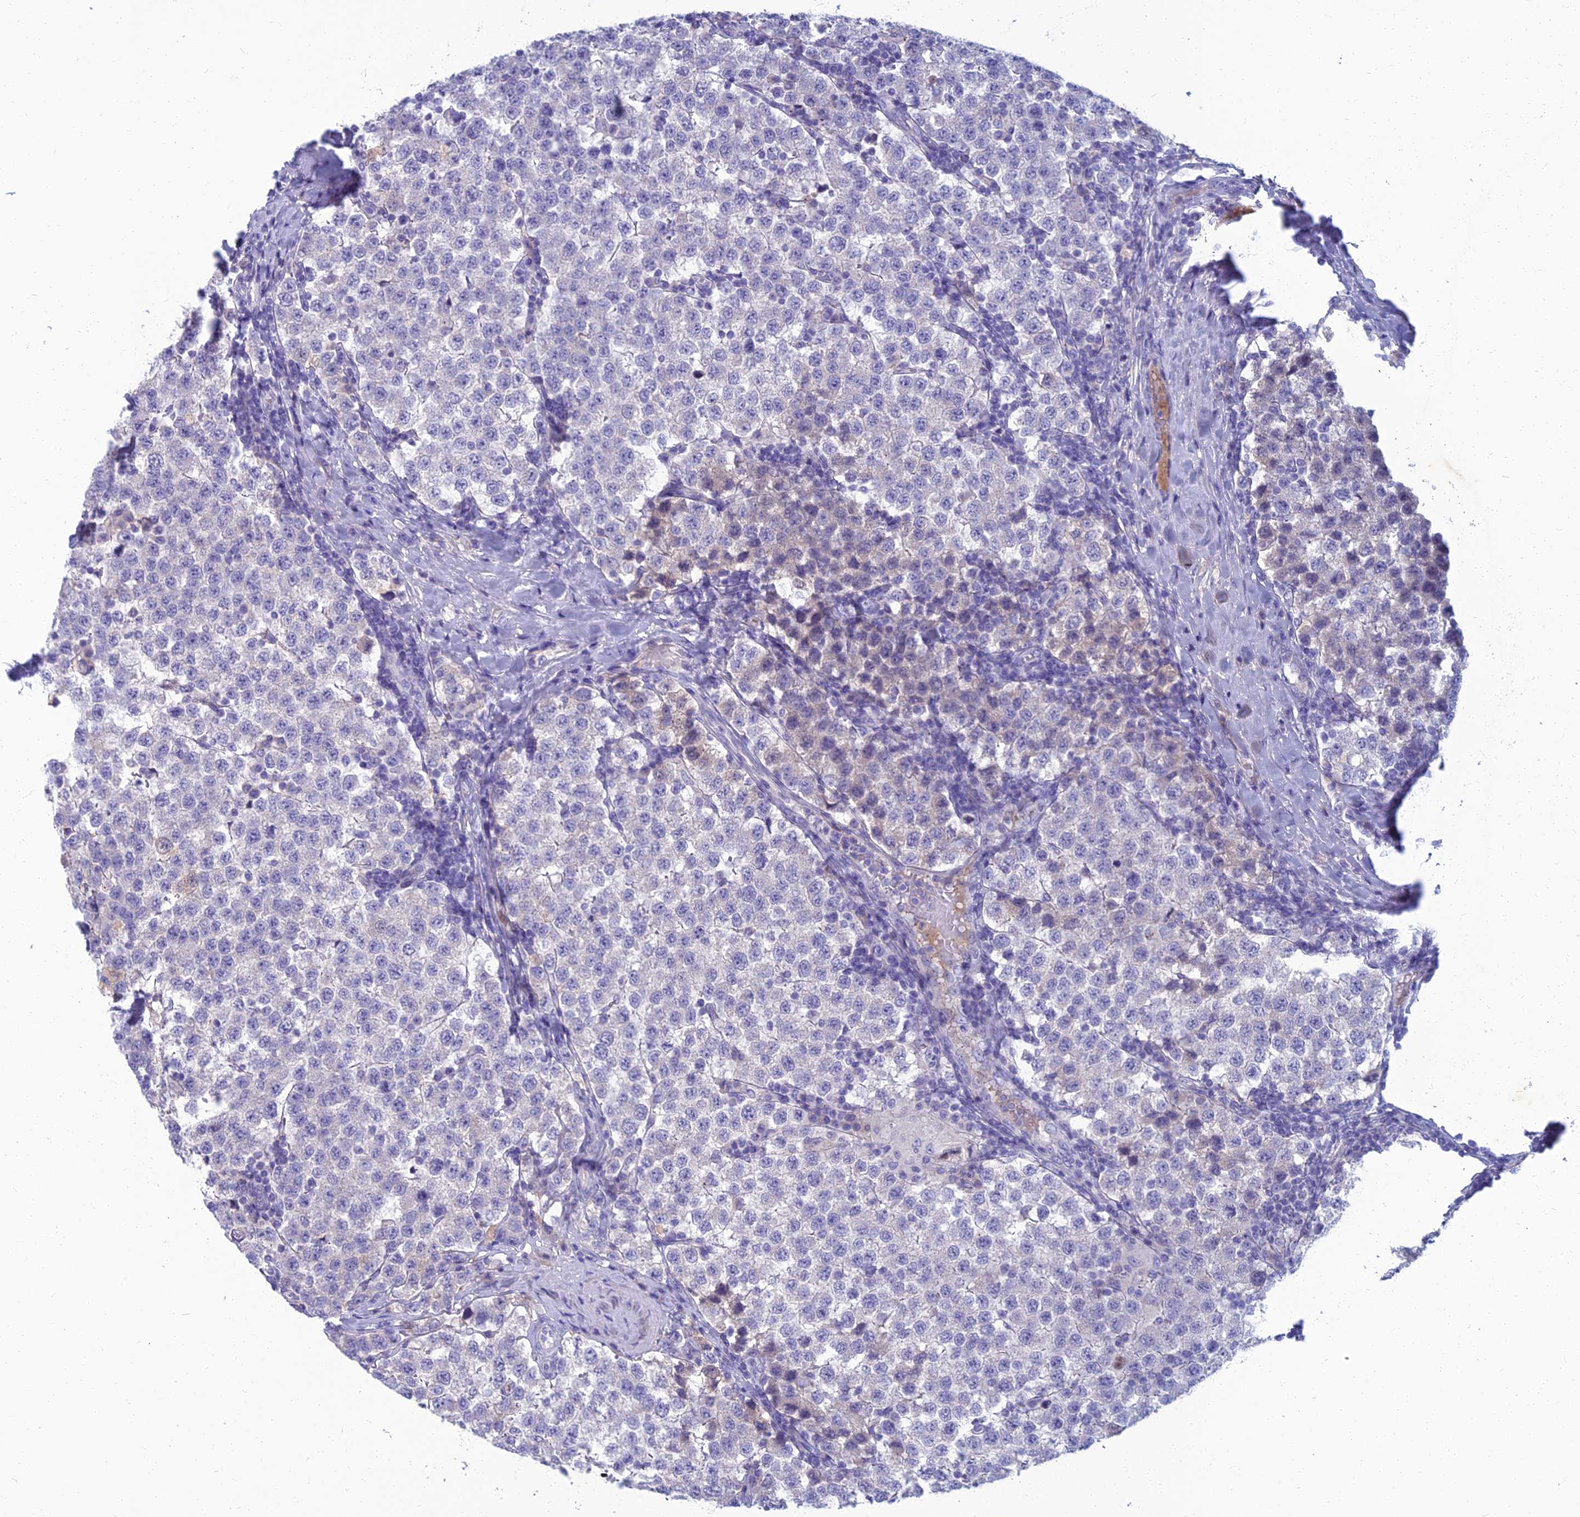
{"staining": {"intensity": "negative", "quantity": "none", "location": "none"}, "tissue": "testis cancer", "cell_type": "Tumor cells", "image_type": "cancer", "snomed": [{"axis": "morphology", "description": "Seminoma, NOS"}, {"axis": "topography", "description": "Testis"}], "caption": "Immunohistochemical staining of testis cancer (seminoma) demonstrates no significant expression in tumor cells.", "gene": "SPTLC3", "patient": {"sex": "male", "age": 34}}